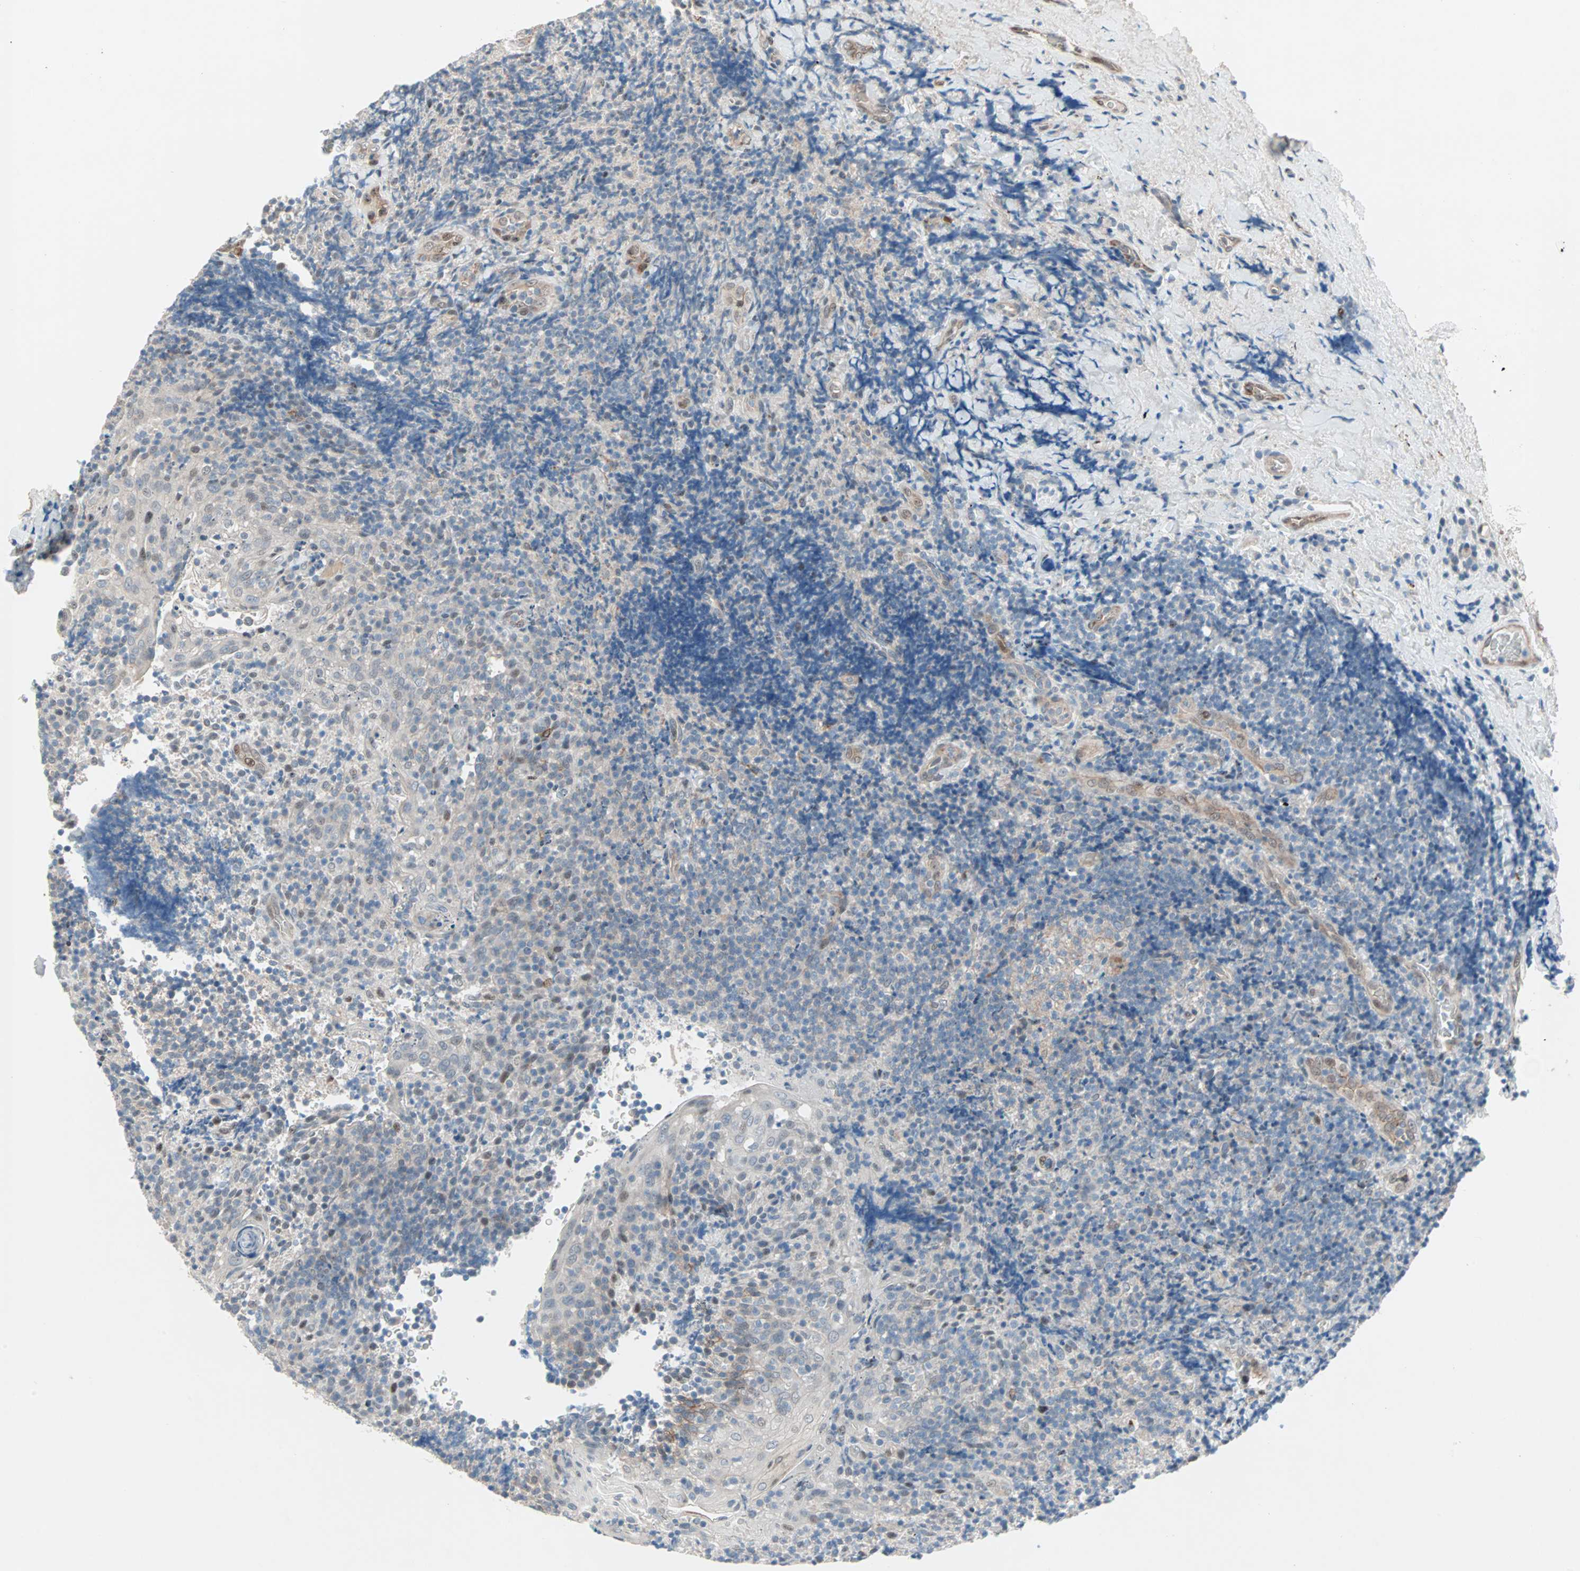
{"staining": {"intensity": "negative", "quantity": "none", "location": "none"}, "tissue": "lymphoma", "cell_type": "Tumor cells", "image_type": "cancer", "snomed": [{"axis": "morphology", "description": "Malignant lymphoma, non-Hodgkin's type, High grade"}, {"axis": "topography", "description": "Tonsil"}], "caption": "An image of human malignant lymphoma, non-Hodgkin's type (high-grade) is negative for staining in tumor cells.", "gene": "CAND2", "patient": {"sex": "female", "age": 36}}